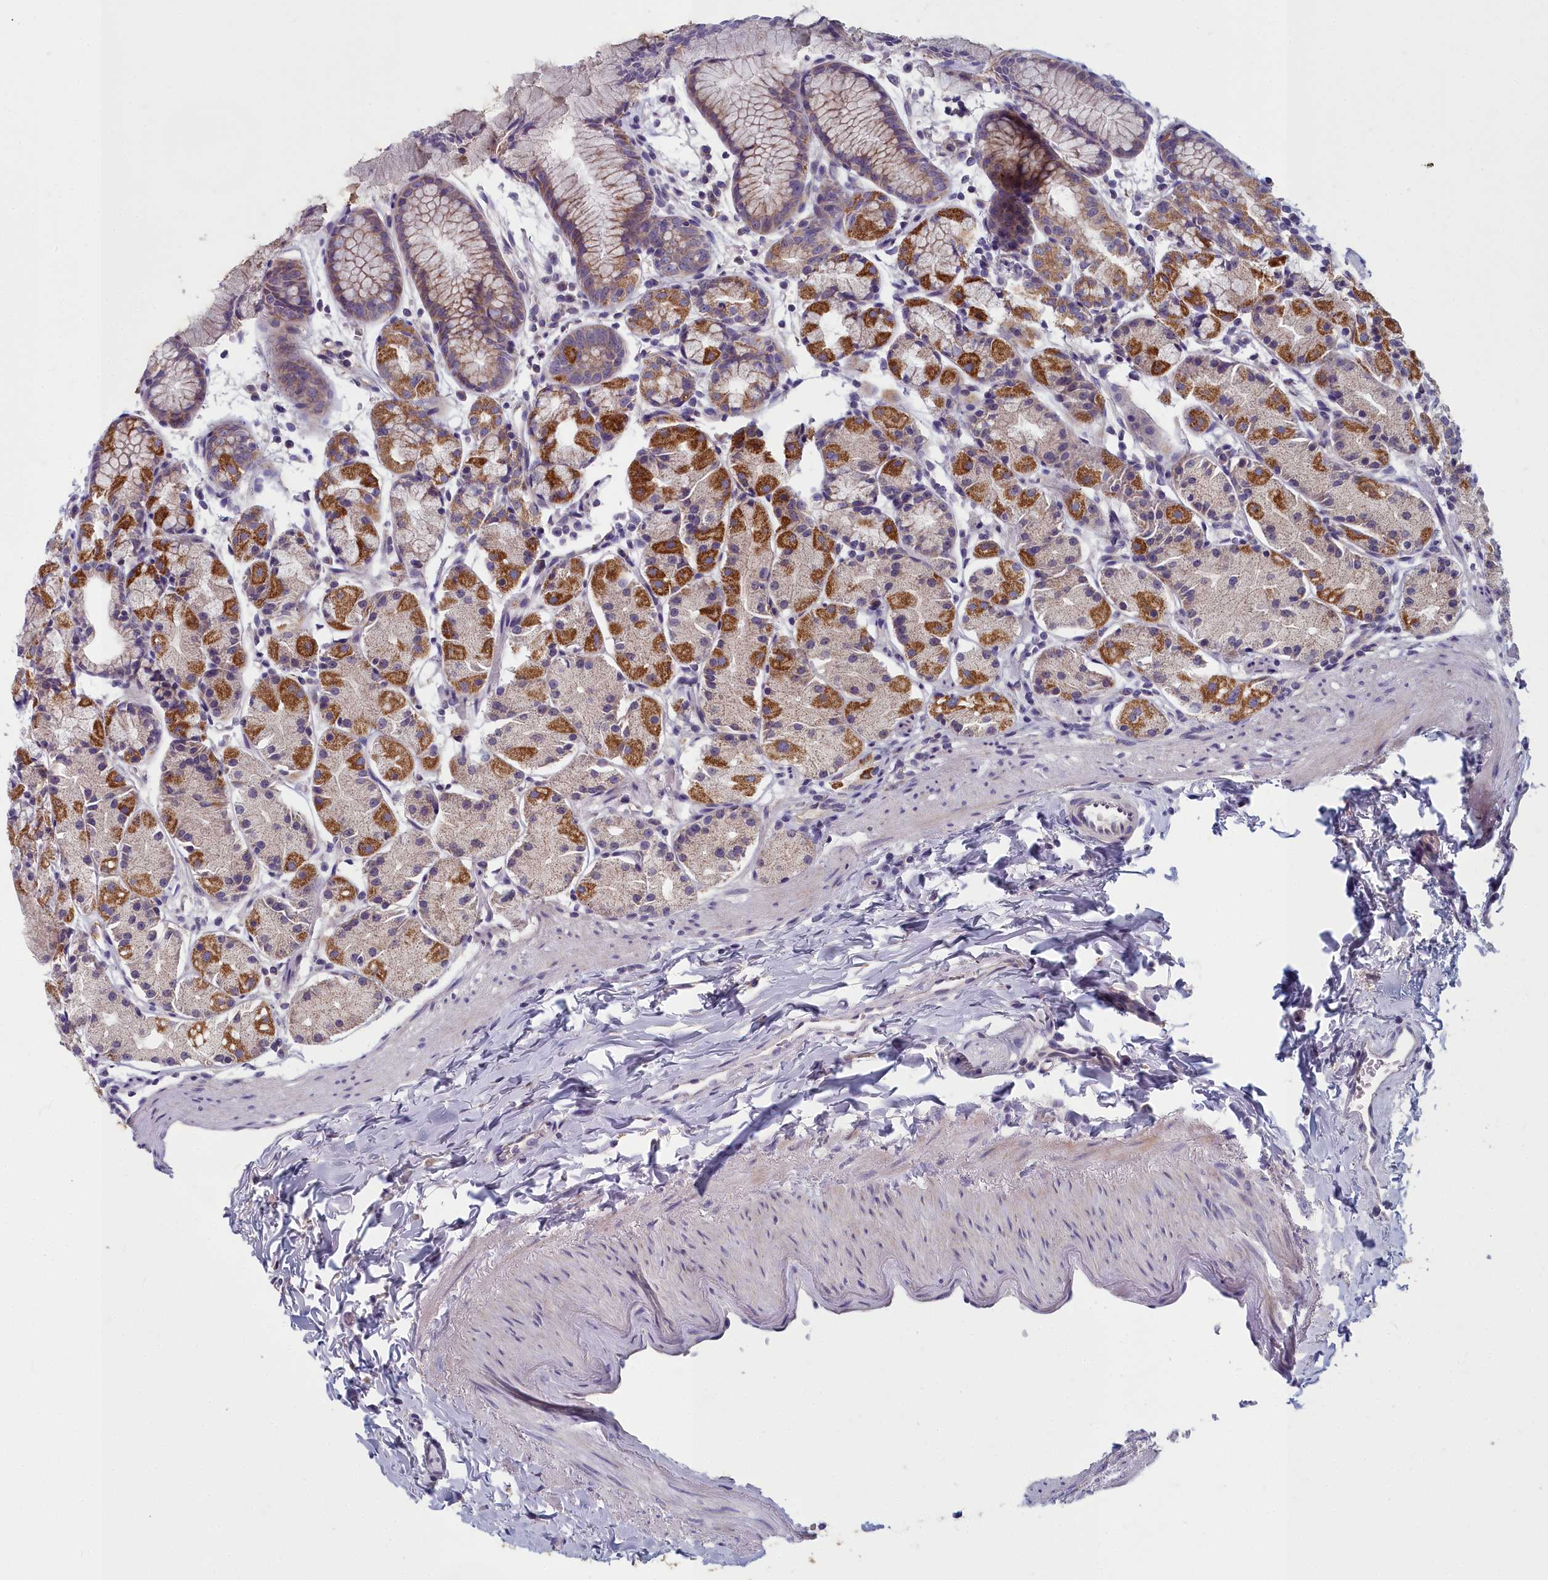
{"staining": {"intensity": "strong", "quantity": "25%-75%", "location": "cytoplasmic/membranous"}, "tissue": "stomach", "cell_type": "Glandular cells", "image_type": "normal", "snomed": [{"axis": "morphology", "description": "Normal tissue, NOS"}, {"axis": "topography", "description": "Stomach, upper"}], "caption": "DAB (3,3'-diaminobenzidine) immunohistochemical staining of unremarkable human stomach reveals strong cytoplasmic/membranous protein positivity in approximately 25%-75% of glandular cells.", "gene": "INSYN2A", "patient": {"sex": "male", "age": 47}}